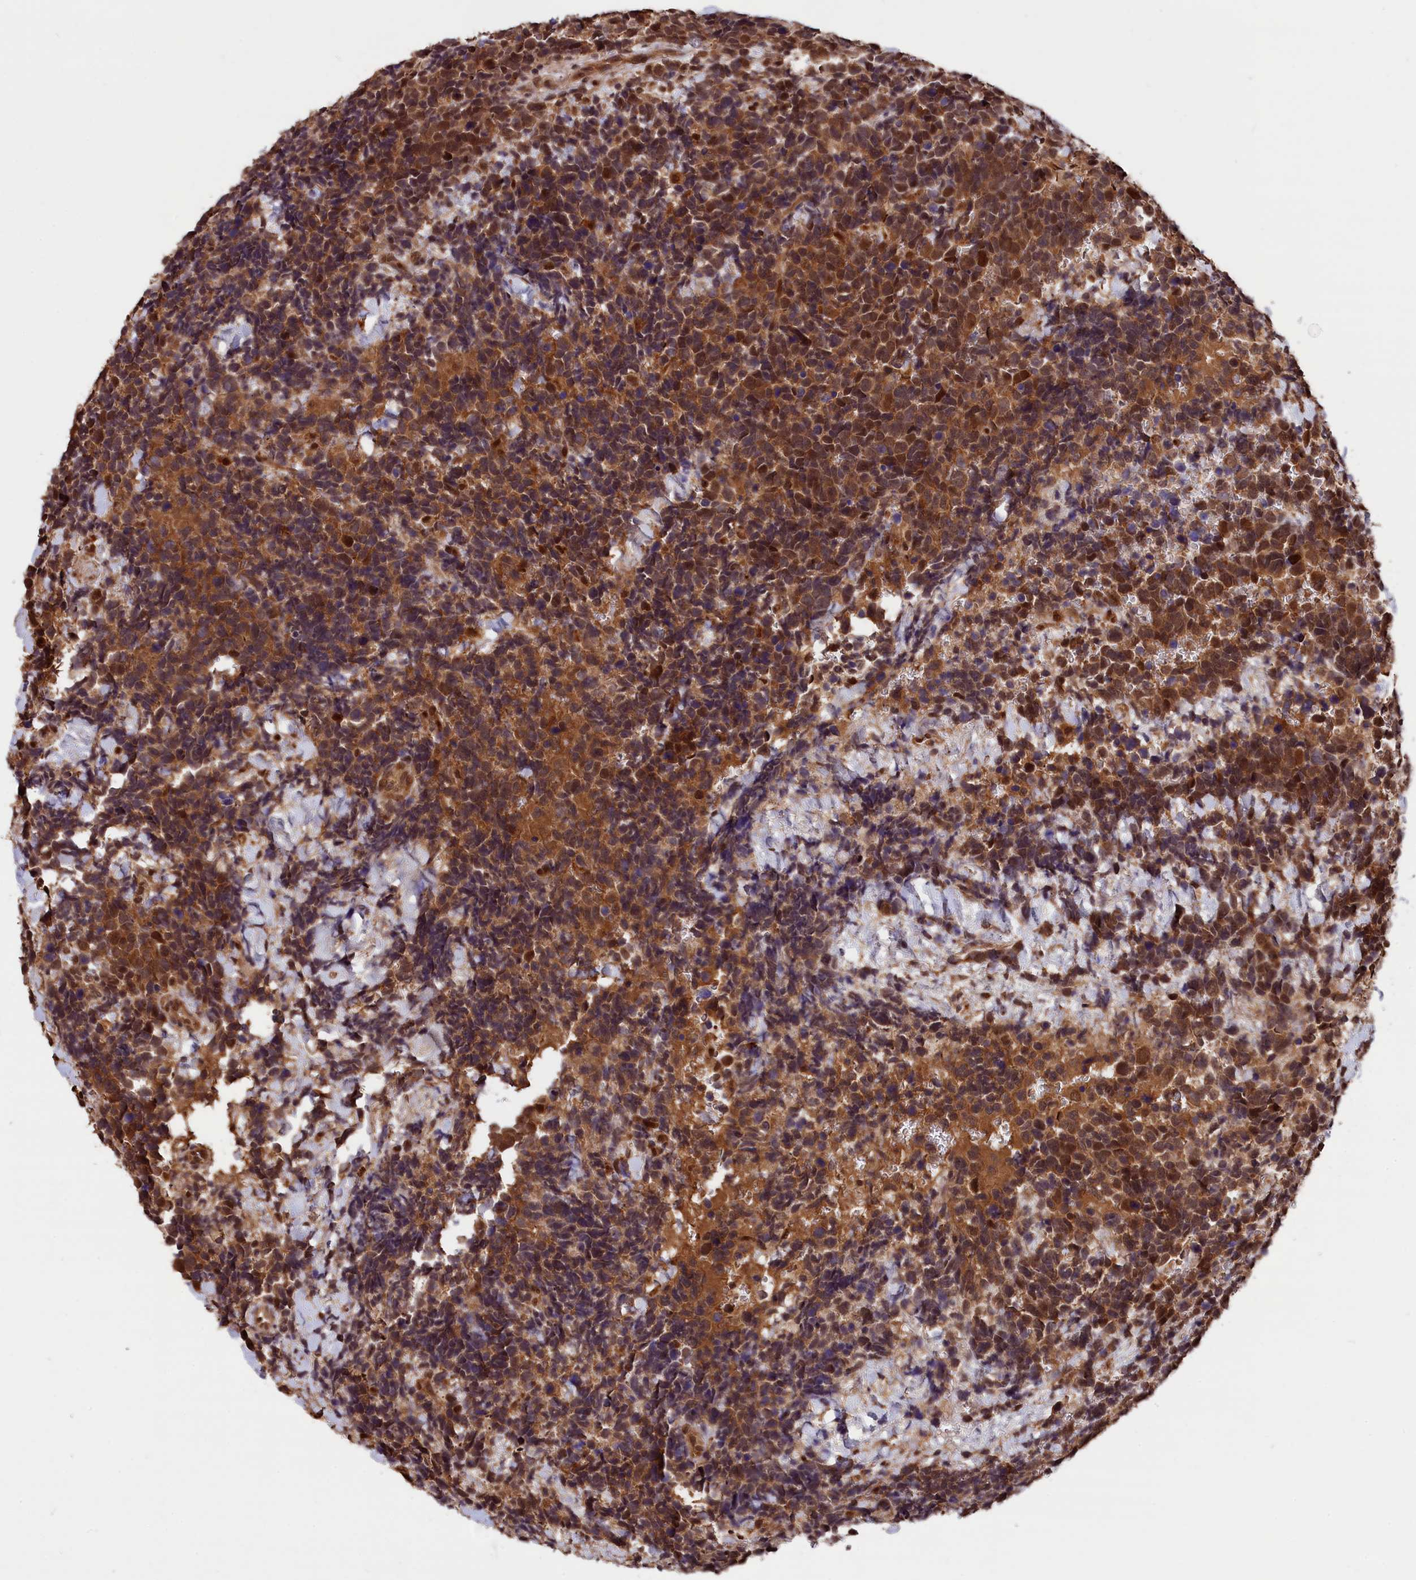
{"staining": {"intensity": "moderate", "quantity": ">75%", "location": "cytoplasmic/membranous,nuclear"}, "tissue": "urothelial cancer", "cell_type": "Tumor cells", "image_type": "cancer", "snomed": [{"axis": "morphology", "description": "Urothelial carcinoma, High grade"}, {"axis": "topography", "description": "Urinary bladder"}], "caption": "Immunohistochemical staining of high-grade urothelial carcinoma exhibits moderate cytoplasmic/membranous and nuclear protein staining in about >75% of tumor cells.", "gene": "ADRM1", "patient": {"sex": "female", "age": 82}}